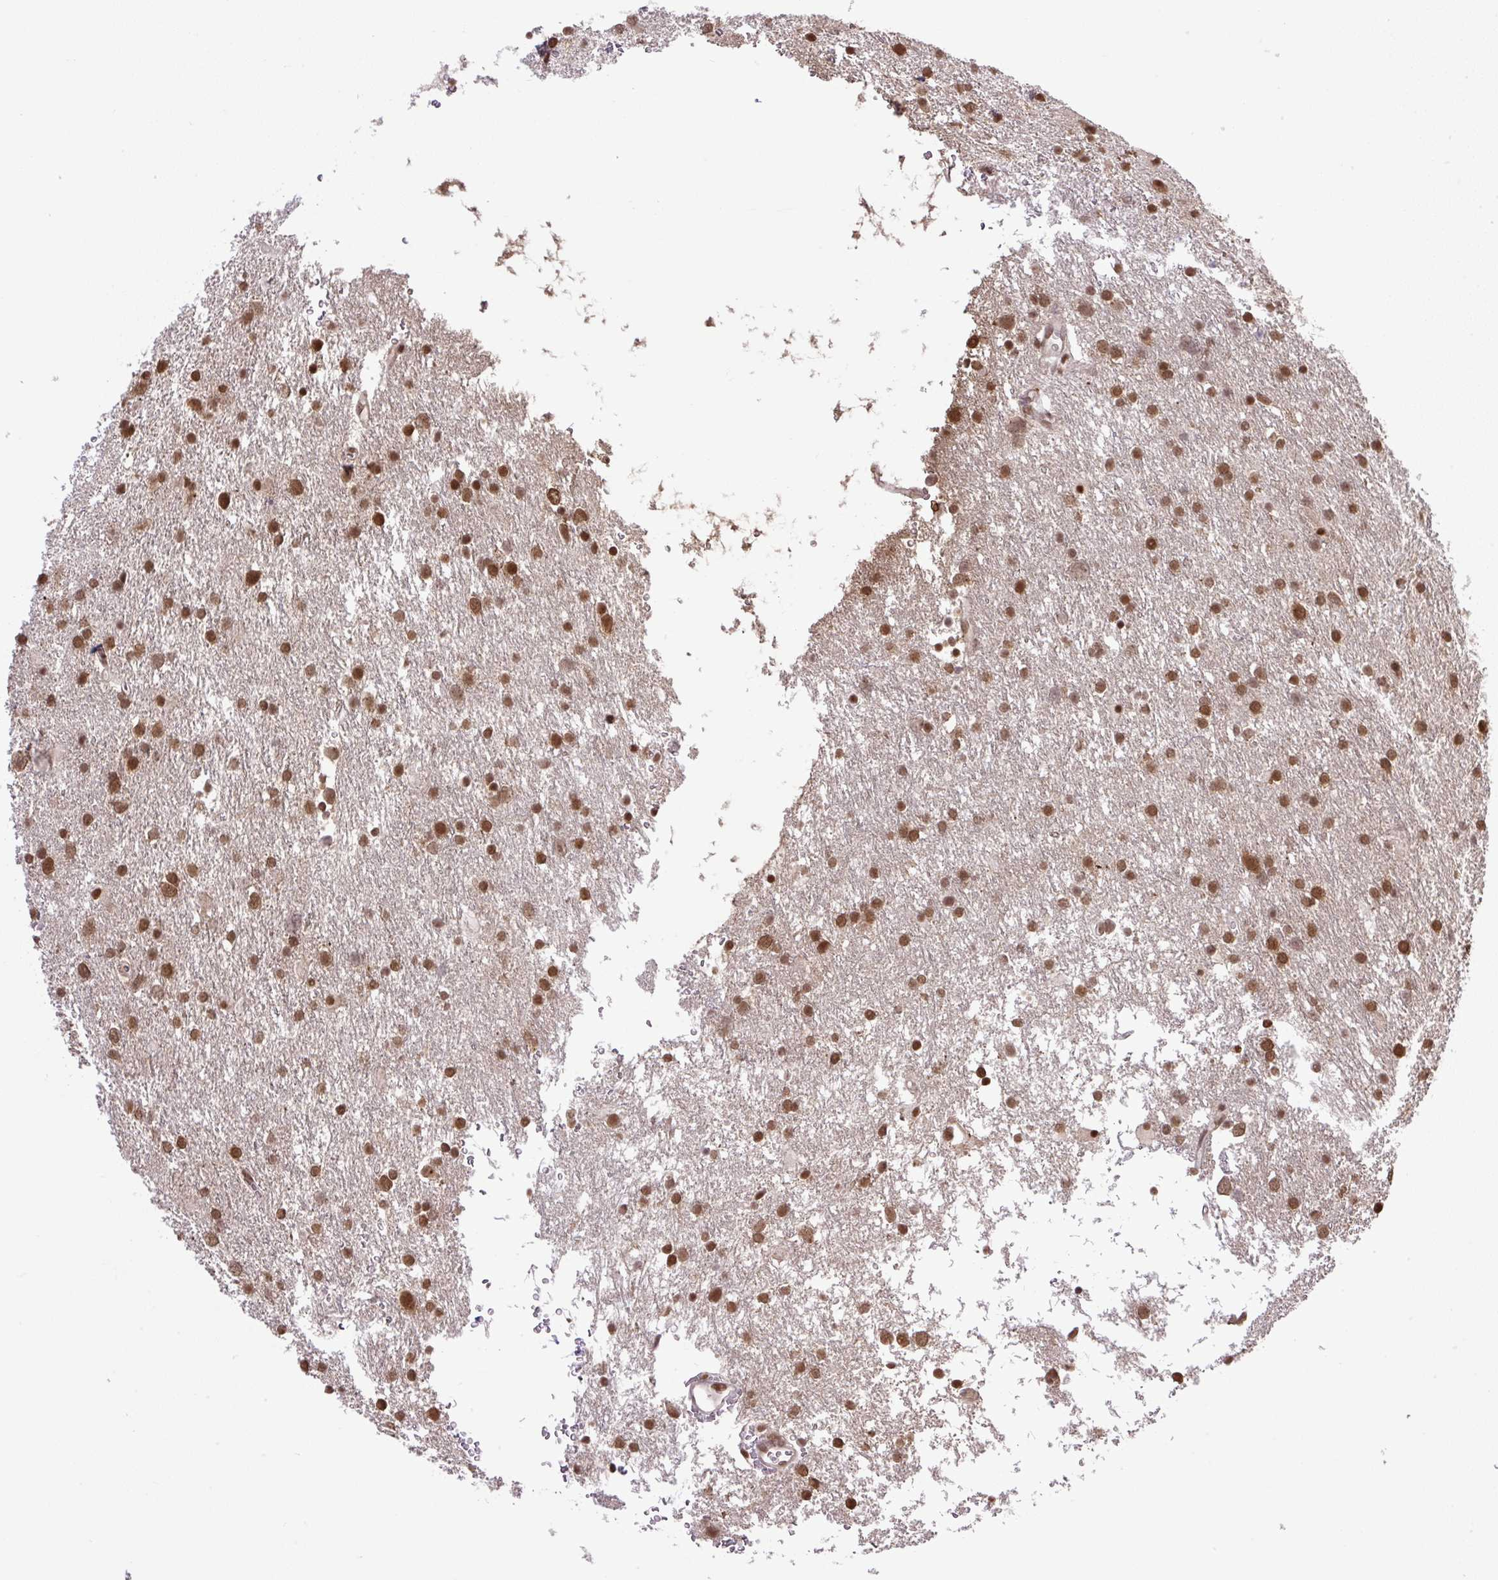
{"staining": {"intensity": "strong", "quantity": ">75%", "location": "nuclear"}, "tissue": "glioma", "cell_type": "Tumor cells", "image_type": "cancer", "snomed": [{"axis": "morphology", "description": "Glioma, malignant, Low grade"}, {"axis": "topography", "description": "Brain"}], "caption": "Immunohistochemistry (IHC) of glioma exhibits high levels of strong nuclear staining in about >75% of tumor cells. The staining was performed using DAB (3,3'-diaminobenzidine) to visualize the protein expression in brown, while the nuclei were stained in blue with hematoxylin (Magnification: 20x).", "gene": "SGTA", "patient": {"sex": "female", "age": 32}}